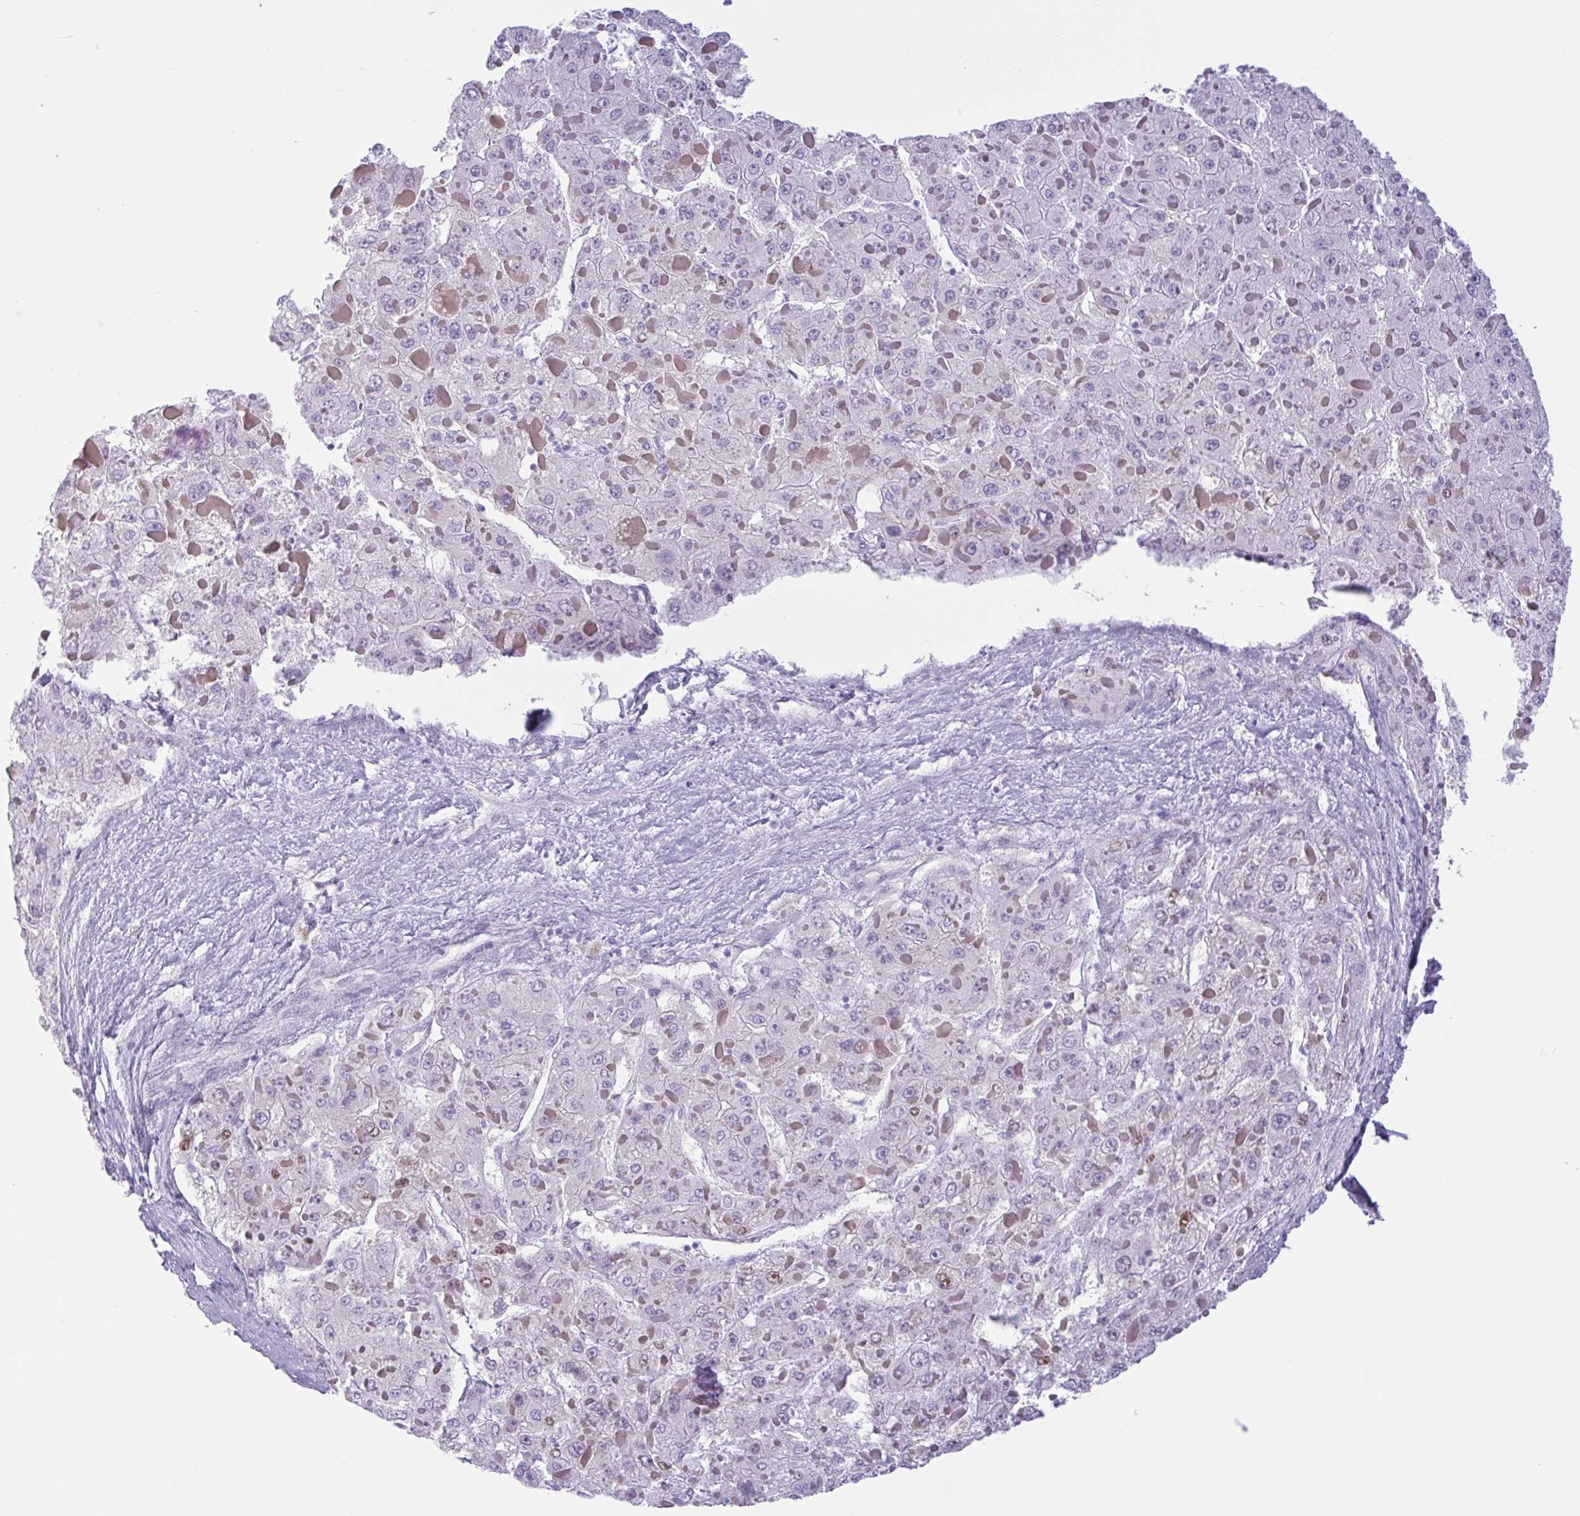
{"staining": {"intensity": "negative", "quantity": "none", "location": "none"}, "tissue": "liver cancer", "cell_type": "Tumor cells", "image_type": "cancer", "snomed": [{"axis": "morphology", "description": "Carcinoma, Hepatocellular, NOS"}, {"axis": "topography", "description": "Liver"}], "caption": "An image of human liver hepatocellular carcinoma is negative for staining in tumor cells.", "gene": "AHCYL2", "patient": {"sex": "female", "age": 73}}